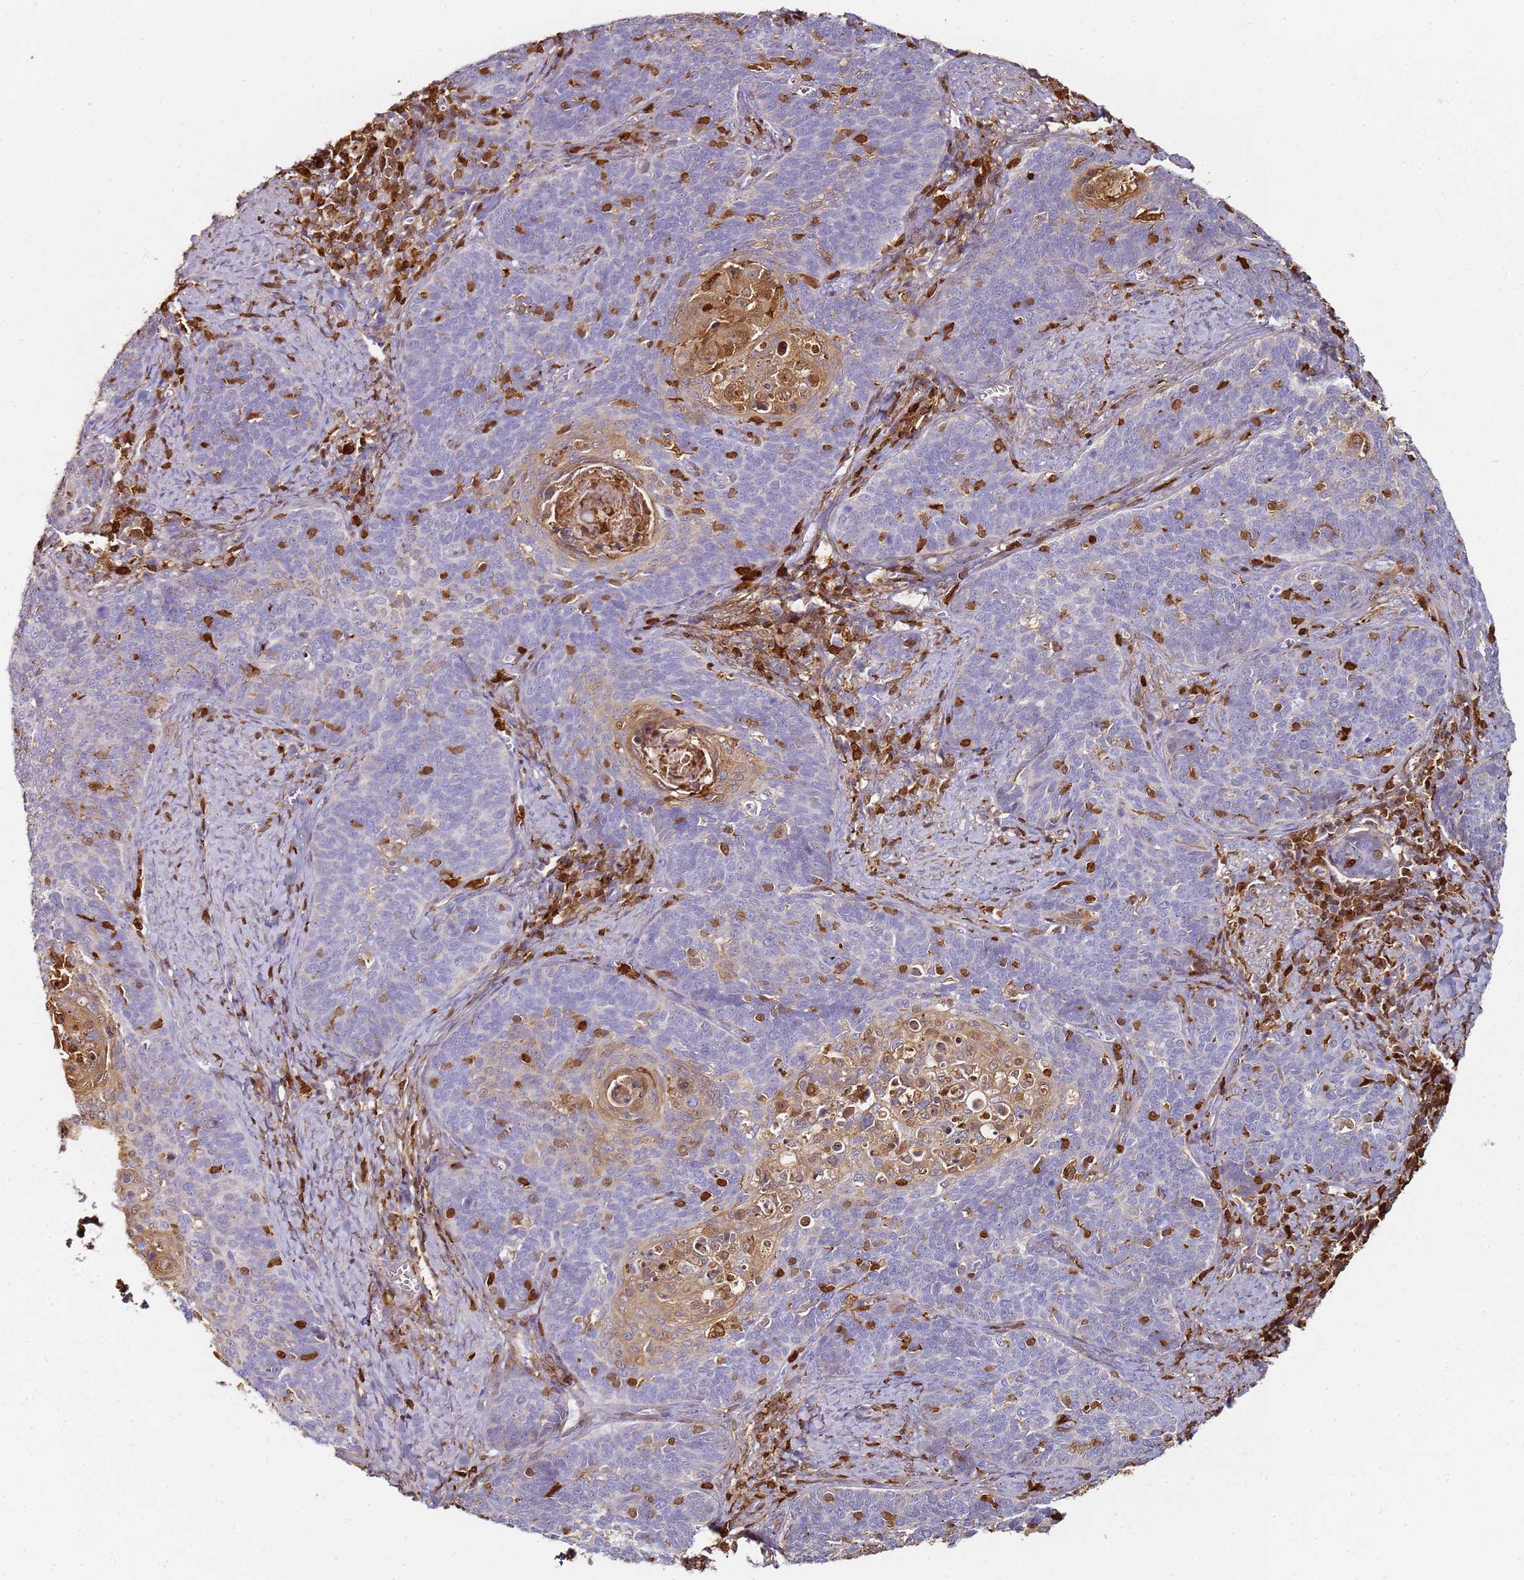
{"staining": {"intensity": "negative", "quantity": "none", "location": "none"}, "tissue": "cervical cancer", "cell_type": "Tumor cells", "image_type": "cancer", "snomed": [{"axis": "morphology", "description": "Normal tissue, NOS"}, {"axis": "morphology", "description": "Squamous cell carcinoma, NOS"}, {"axis": "topography", "description": "Cervix"}], "caption": "Tumor cells are negative for protein expression in human cervical squamous cell carcinoma.", "gene": "S100A4", "patient": {"sex": "female", "age": 39}}